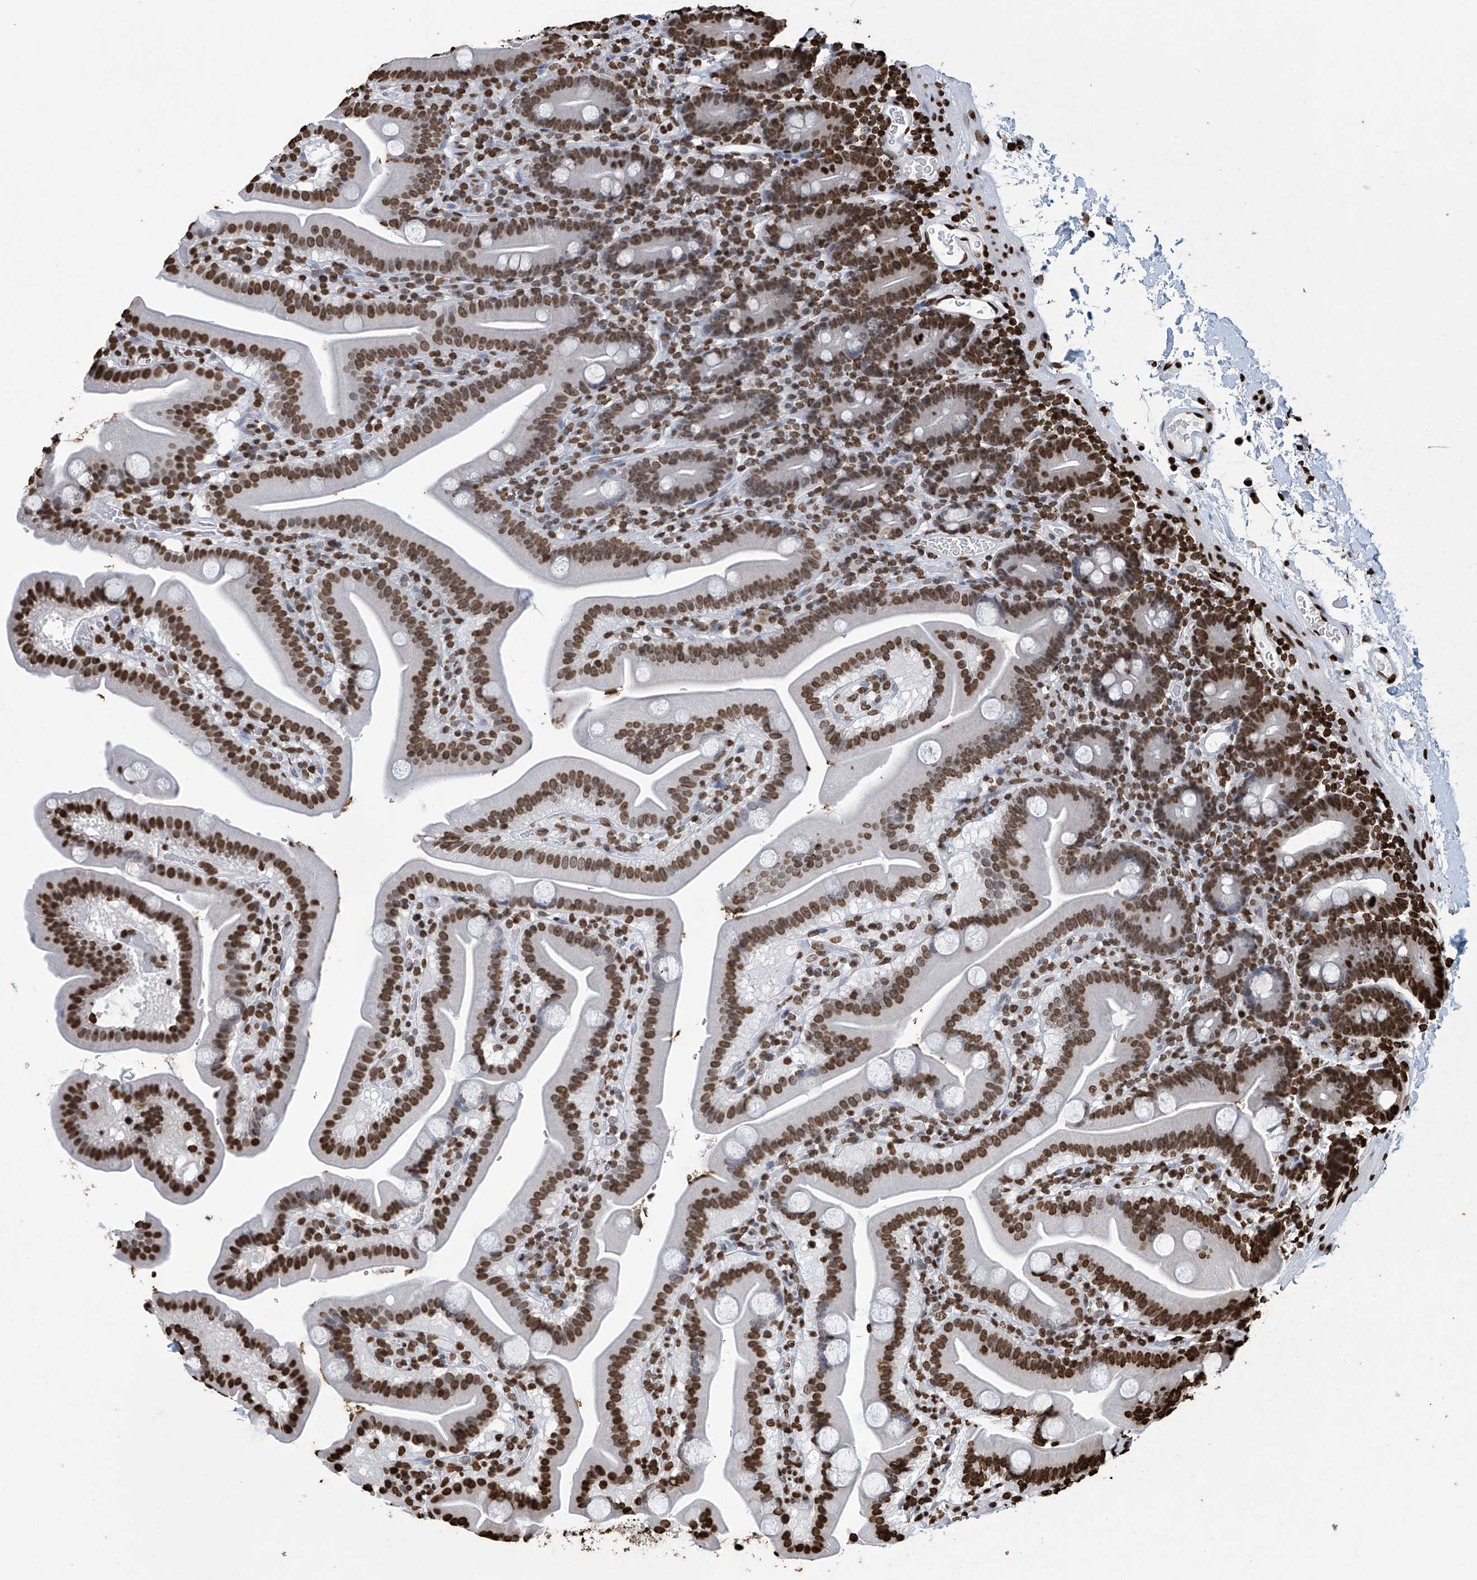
{"staining": {"intensity": "strong", "quantity": ">75%", "location": "nuclear"}, "tissue": "duodenum", "cell_type": "Glandular cells", "image_type": "normal", "snomed": [{"axis": "morphology", "description": "Normal tissue, NOS"}, {"axis": "topography", "description": "Duodenum"}], "caption": "Immunohistochemistry (IHC) micrograph of normal human duodenum stained for a protein (brown), which reveals high levels of strong nuclear expression in approximately >75% of glandular cells.", "gene": "H3", "patient": {"sex": "male", "age": 55}}